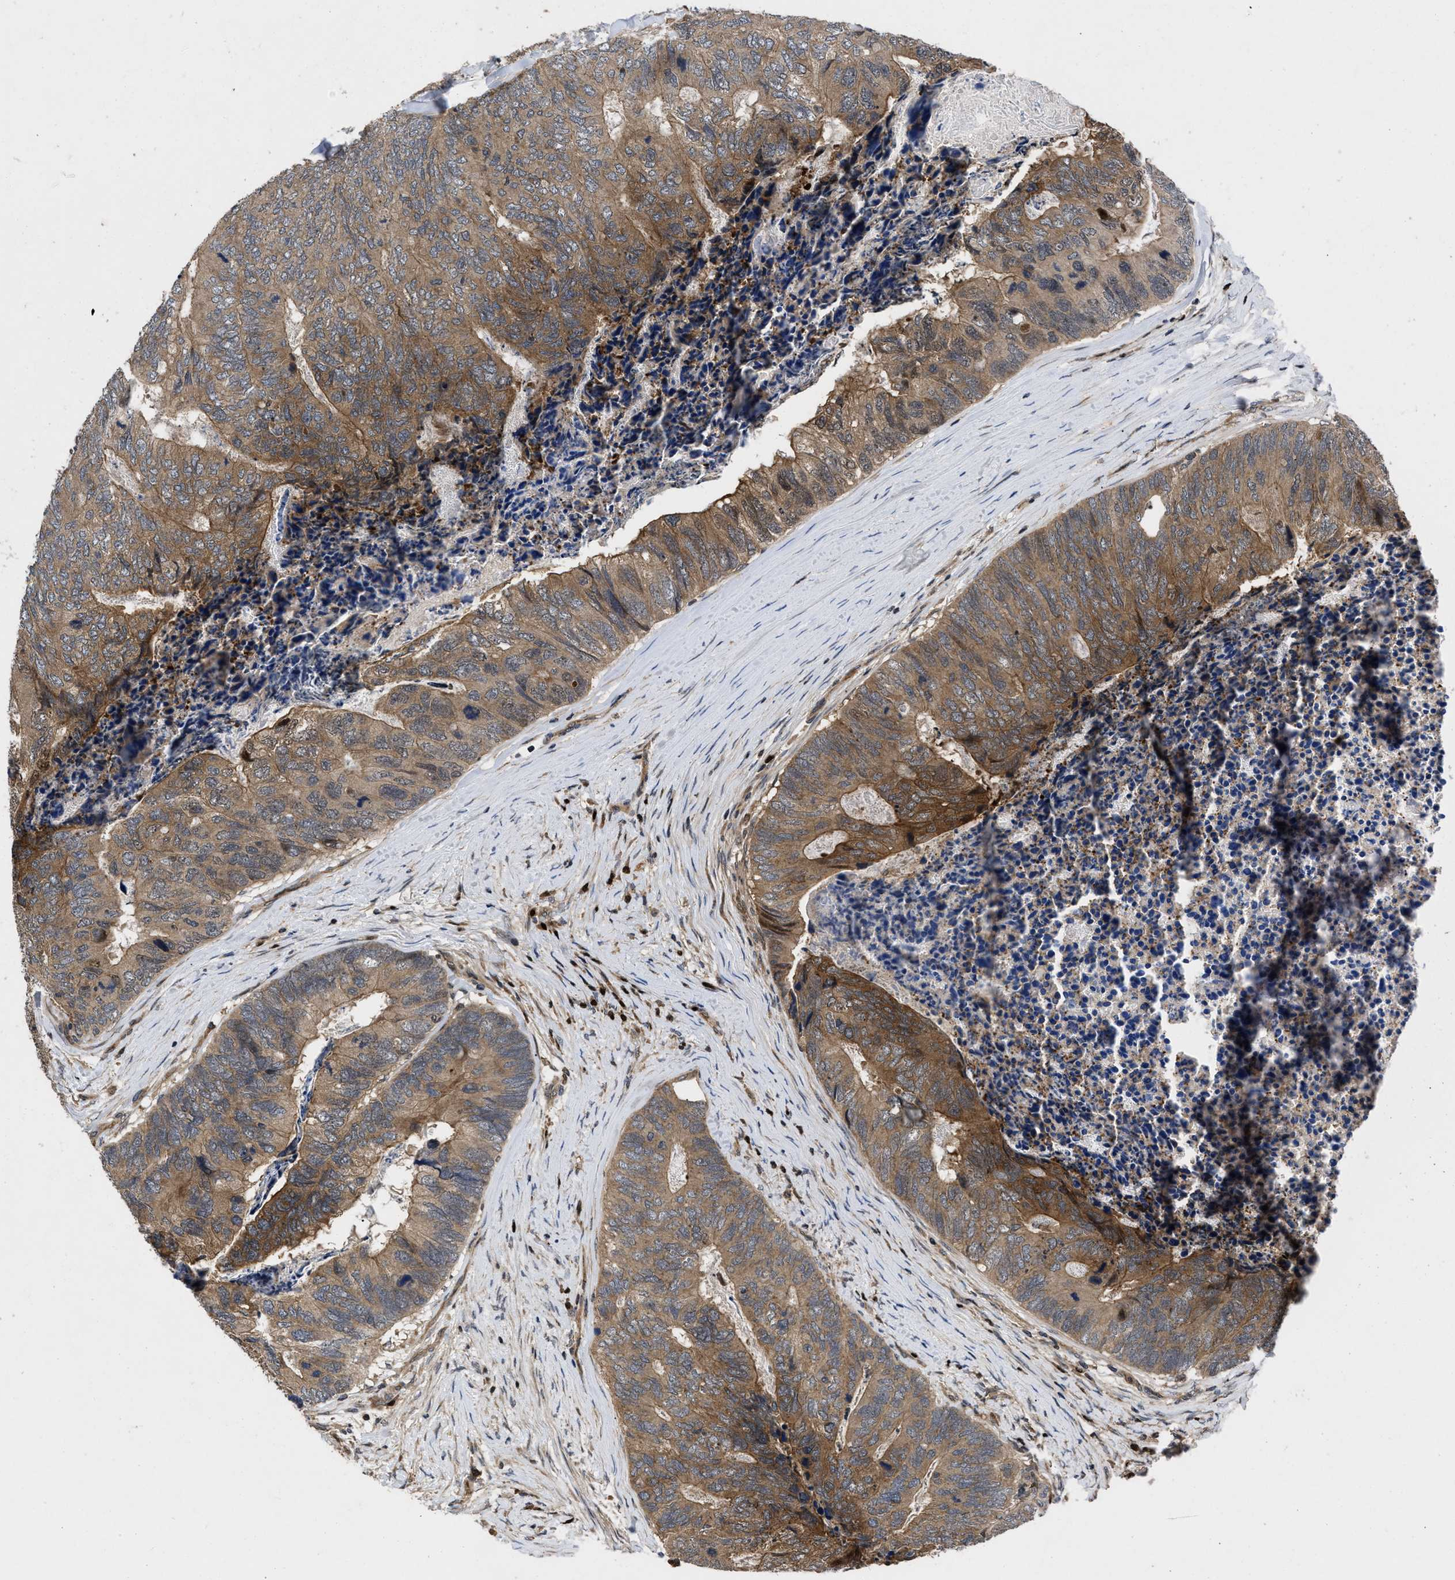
{"staining": {"intensity": "moderate", "quantity": "25%-75%", "location": "cytoplasmic/membranous"}, "tissue": "colorectal cancer", "cell_type": "Tumor cells", "image_type": "cancer", "snomed": [{"axis": "morphology", "description": "Adenocarcinoma, NOS"}, {"axis": "topography", "description": "Colon"}], "caption": "Immunohistochemistry photomicrograph of neoplastic tissue: human adenocarcinoma (colorectal) stained using immunohistochemistry (IHC) displays medium levels of moderate protein expression localized specifically in the cytoplasmic/membranous of tumor cells, appearing as a cytoplasmic/membranous brown color.", "gene": "FAM200A", "patient": {"sex": "female", "age": 67}}